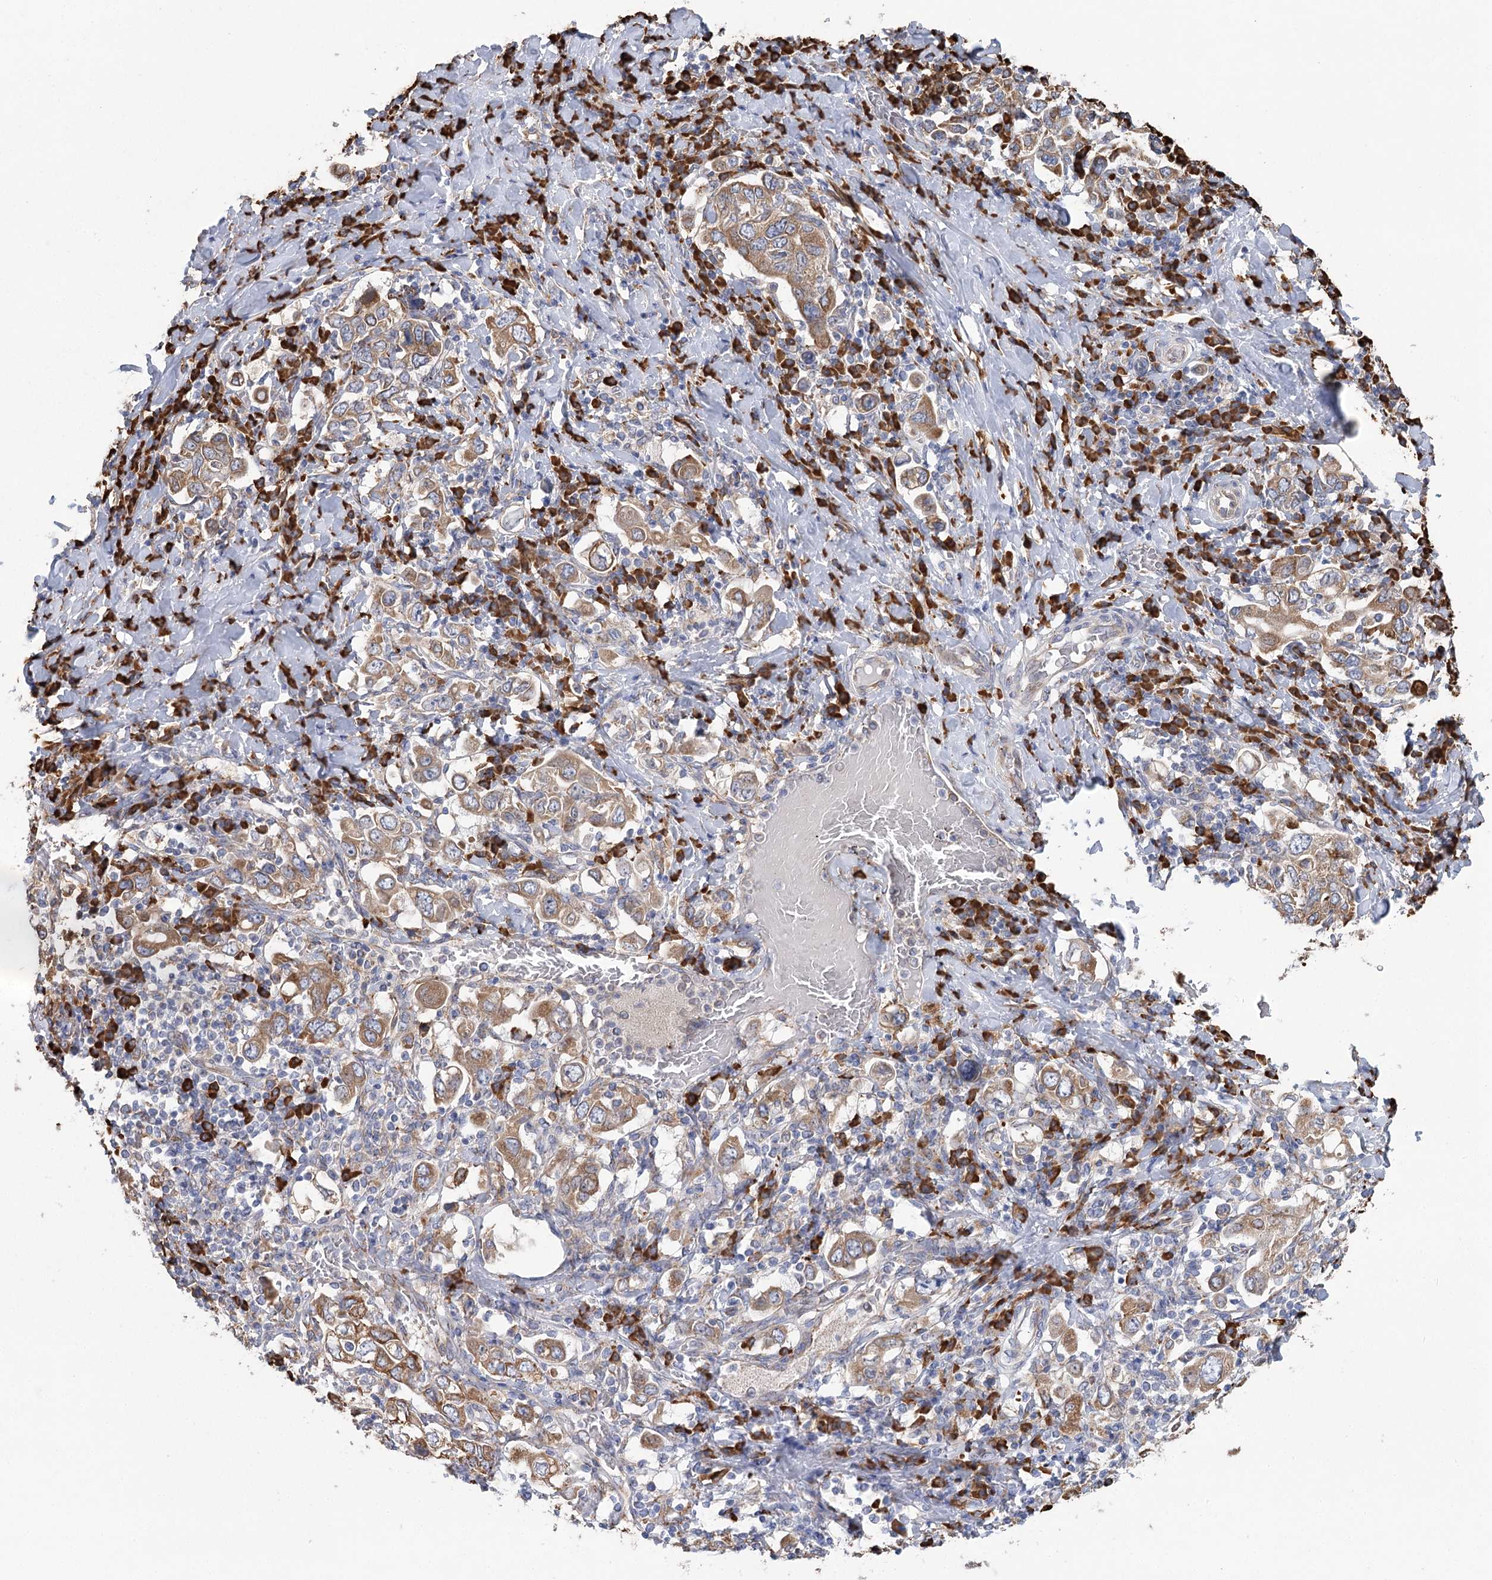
{"staining": {"intensity": "moderate", "quantity": ">75%", "location": "cytoplasmic/membranous"}, "tissue": "stomach cancer", "cell_type": "Tumor cells", "image_type": "cancer", "snomed": [{"axis": "morphology", "description": "Adenocarcinoma, NOS"}, {"axis": "topography", "description": "Stomach, upper"}], "caption": "Immunohistochemical staining of human stomach cancer displays medium levels of moderate cytoplasmic/membranous protein expression in approximately >75% of tumor cells.", "gene": "METTL24", "patient": {"sex": "male", "age": 62}}